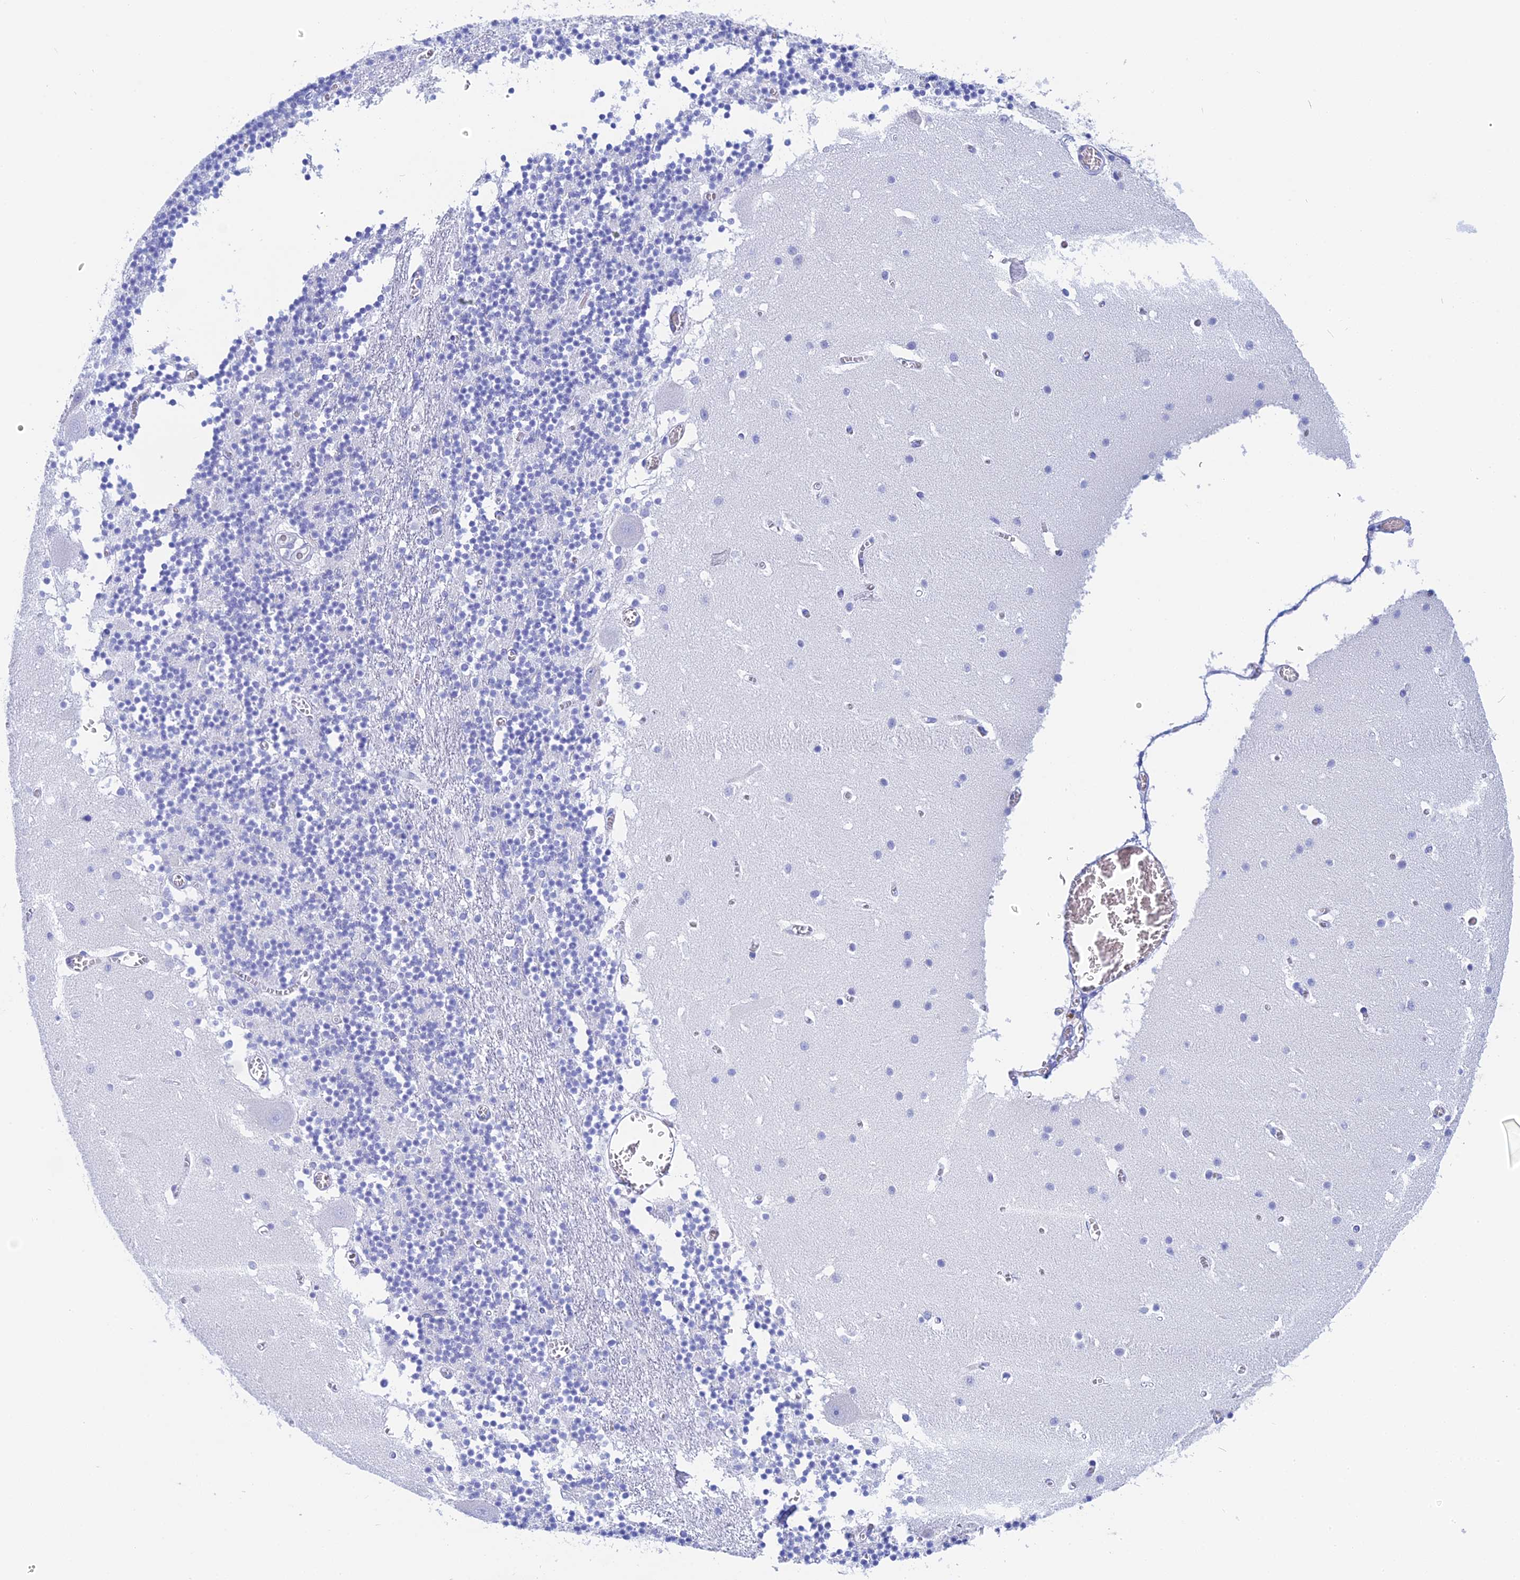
{"staining": {"intensity": "negative", "quantity": "none", "location": "none"}, "tissue": "cerebellum", "cell_type": "Cells in granular layer", "image_type": "normal", "snomed": [{"axis": "morphology", "description": "Normal tissue, NOS"}, {"axis": "topography", "description": "Cerebellum"}], "caption": "Cells in granular layer are negative for protein expression in unremarkable human cerebellum.", "gene": "TEX101", "patient": {"sex": "female", "age": 28}}